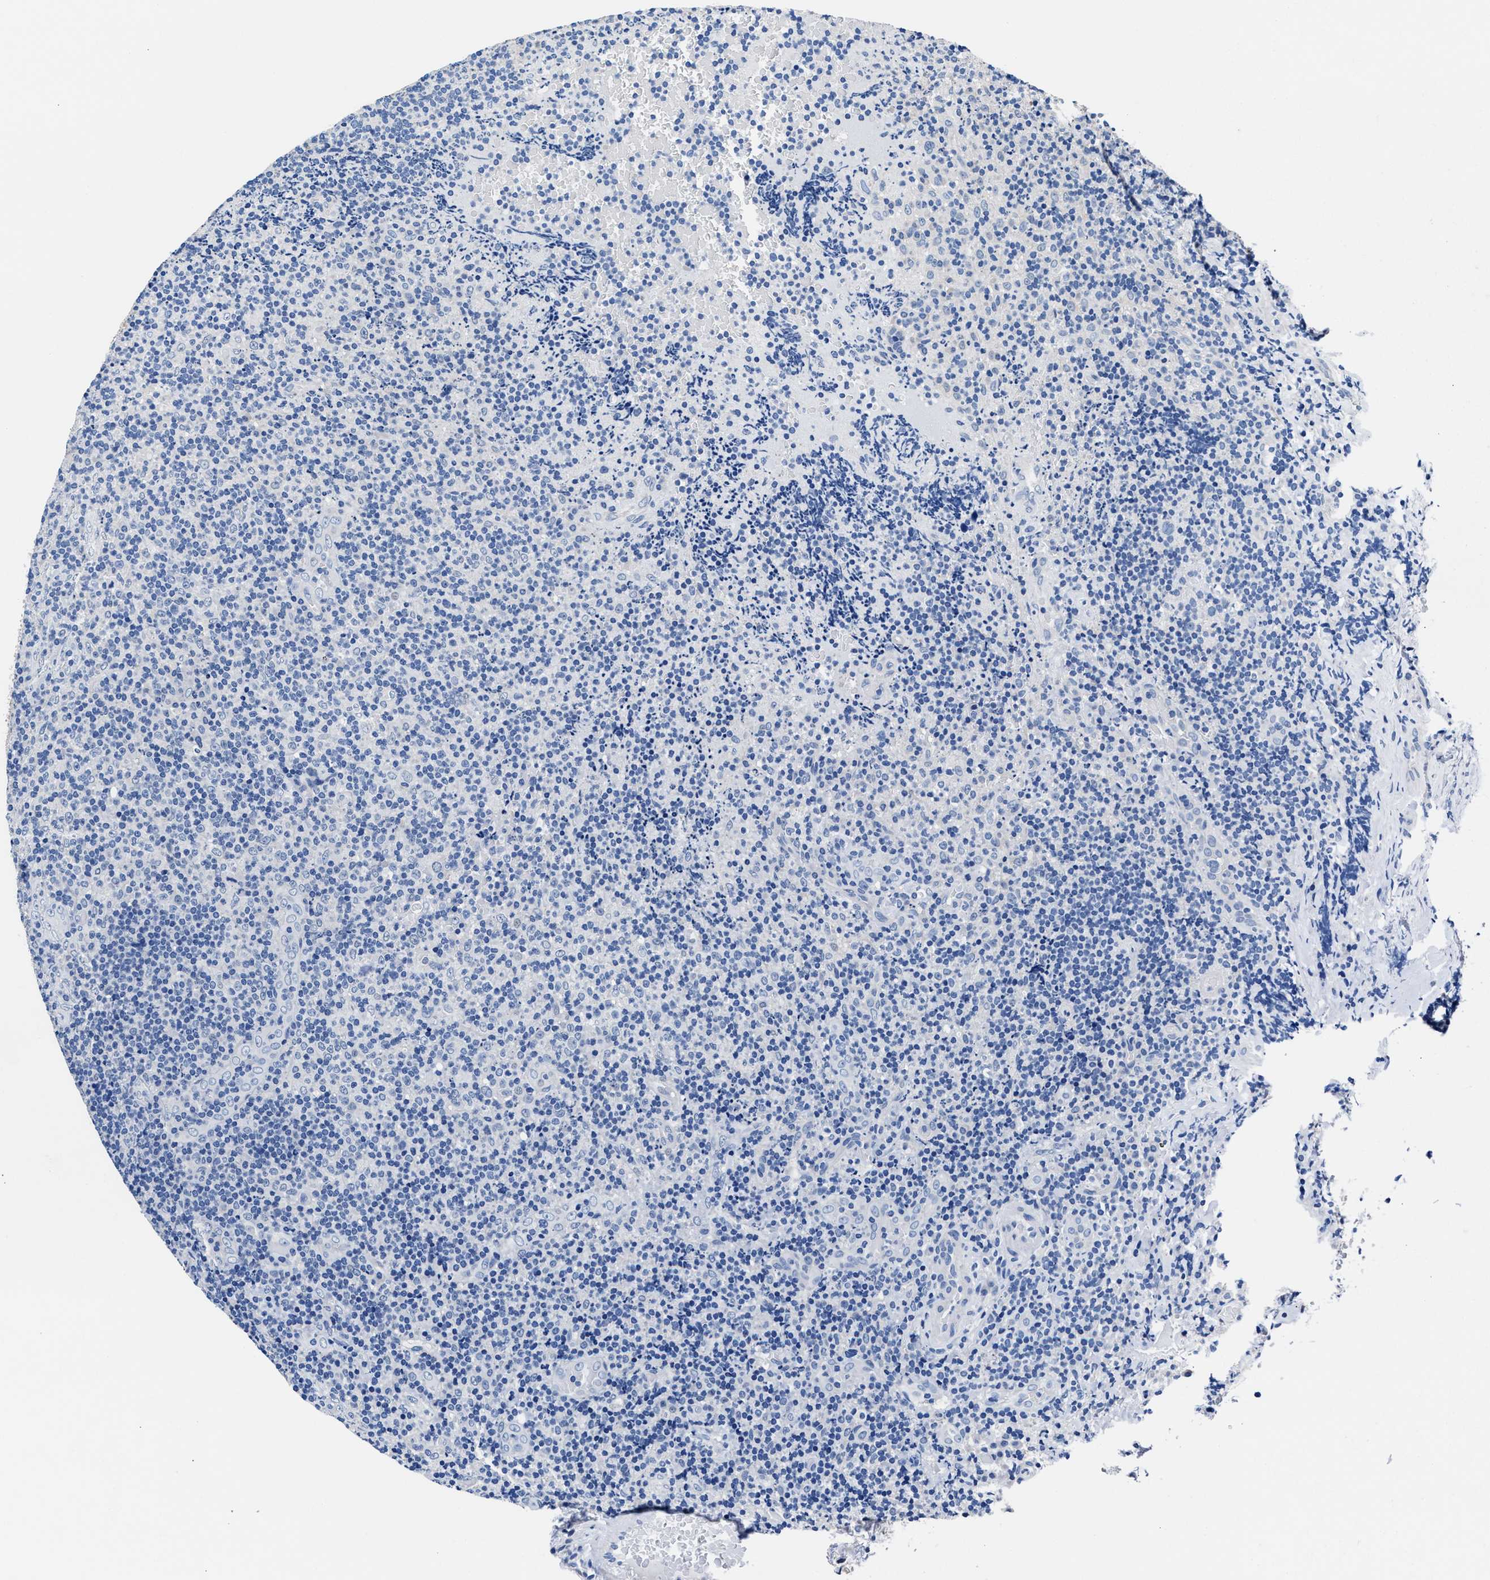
{"staining": {"intensity": "negative", "quantity": "none", "location": "none"}, "tissue": "lymphoma", "cell_type": "Tumor cells", "image_type": "cancer", "snomed": [{"axis": "morphology", "description": "Malignant lymphoma, non-Hodgkin's type, High grade"}, {"axis": "topography", "description": "Tonsil"}], "caption": "There is no significant staining in tumor cells of high-grade malignant lymphoma, non-Hodgkin's type.", "gene": "GSTM1", "patient": {"sex": "female", "age": 36}}